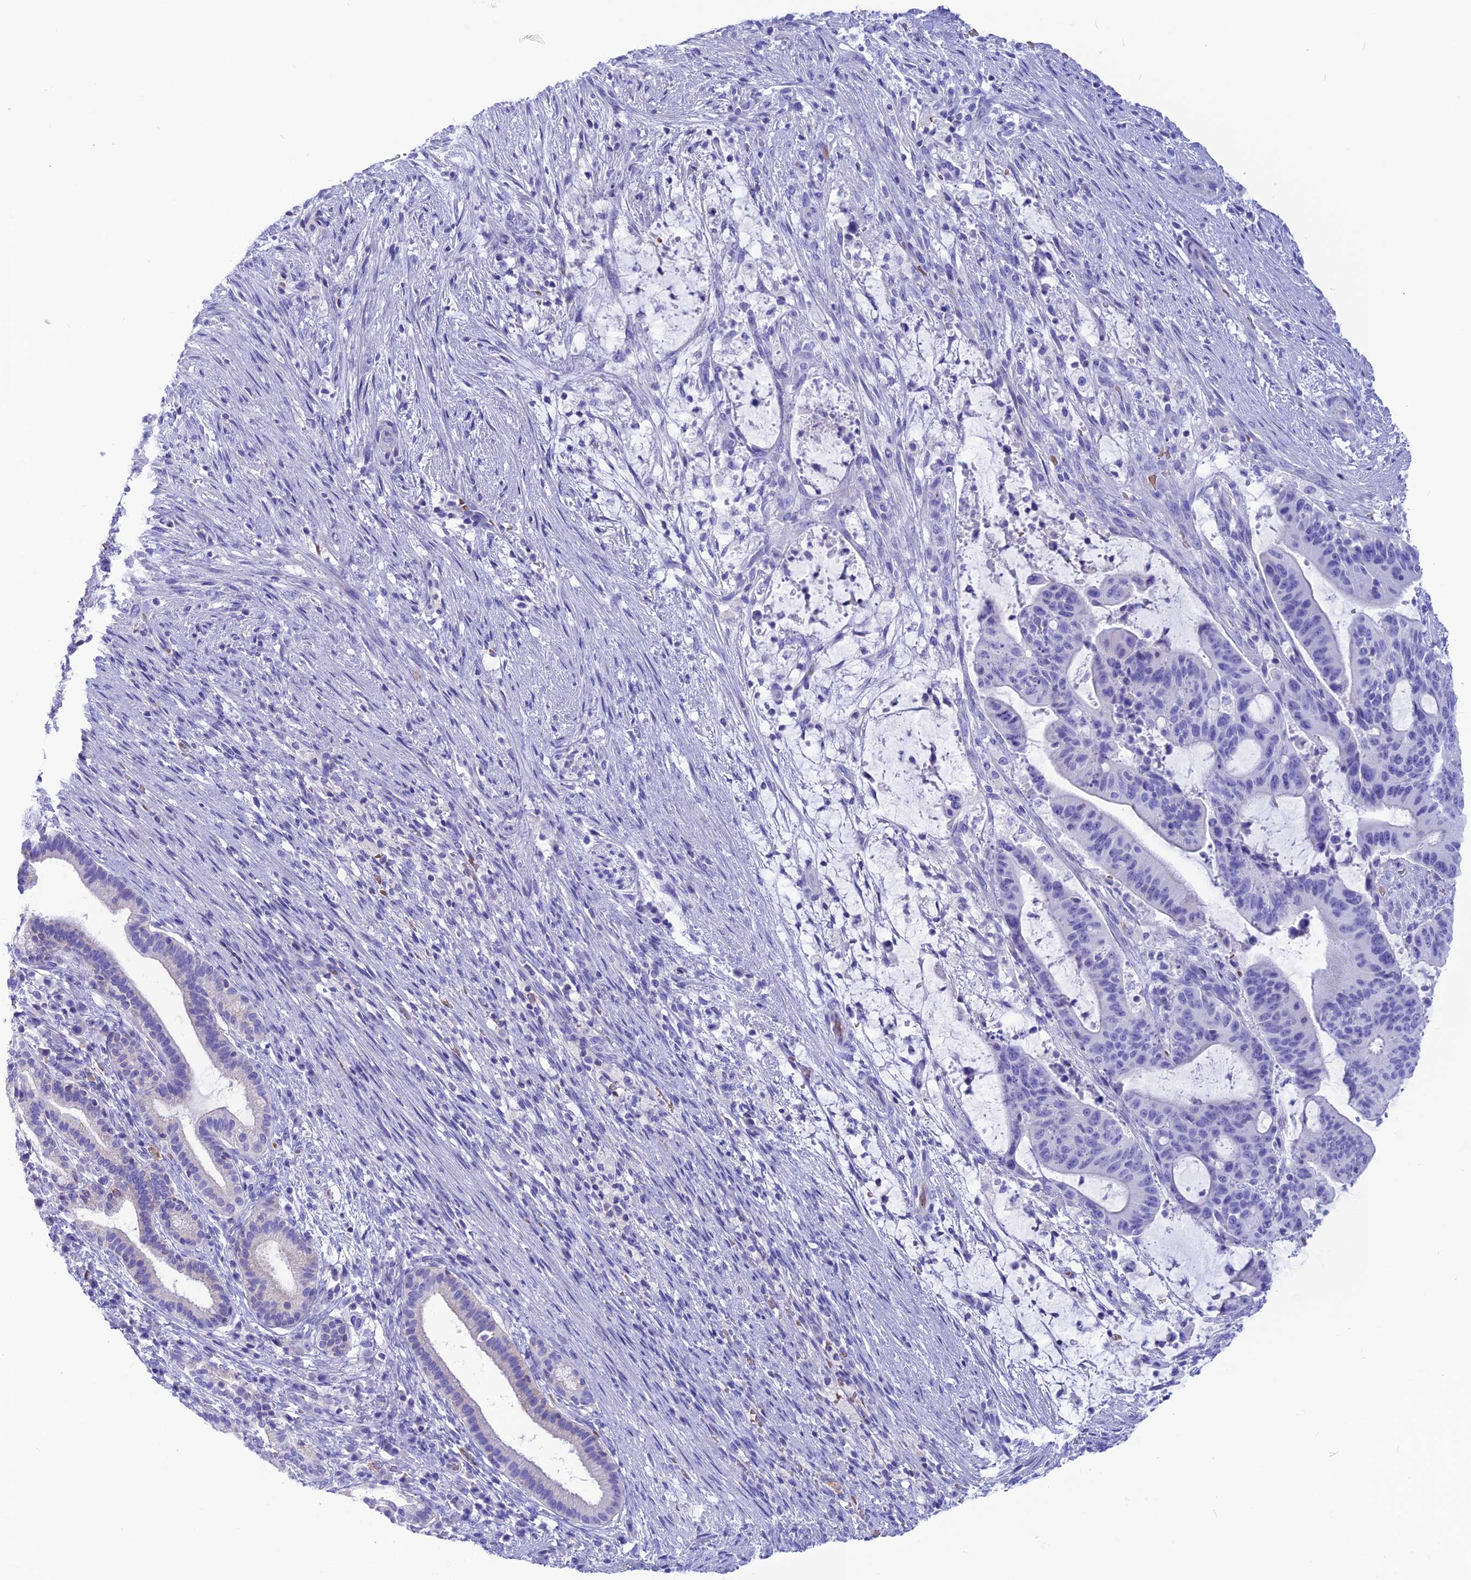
{"staining": {"intensity": "negative", "quantity": "none", "location": "none"}, "tissue": "liver cancer", "cell_type": "Tumor cells", "image_type": "cancer", "snomed": [{"axis": "morphology", "description": "Normal tissue, NOS"}, {"axis": "morphology", "description": "Cholangiocarcinoma"}, {"axis": "topography", "description": "Liver"}, {"axis": "topography", "description": "Peripheral nerve tissue"}], "caption": "High magnification brightfield microscopy of cholangiocarcinoma (liver) stained with DAB (3,3'-diaminobenzidine) (brown) and counterstained with hematoxylin (blue): tumor cells show no significant staining.", "gene": "GLYATL1", "patient": {"sex": "female", "age": 73}}